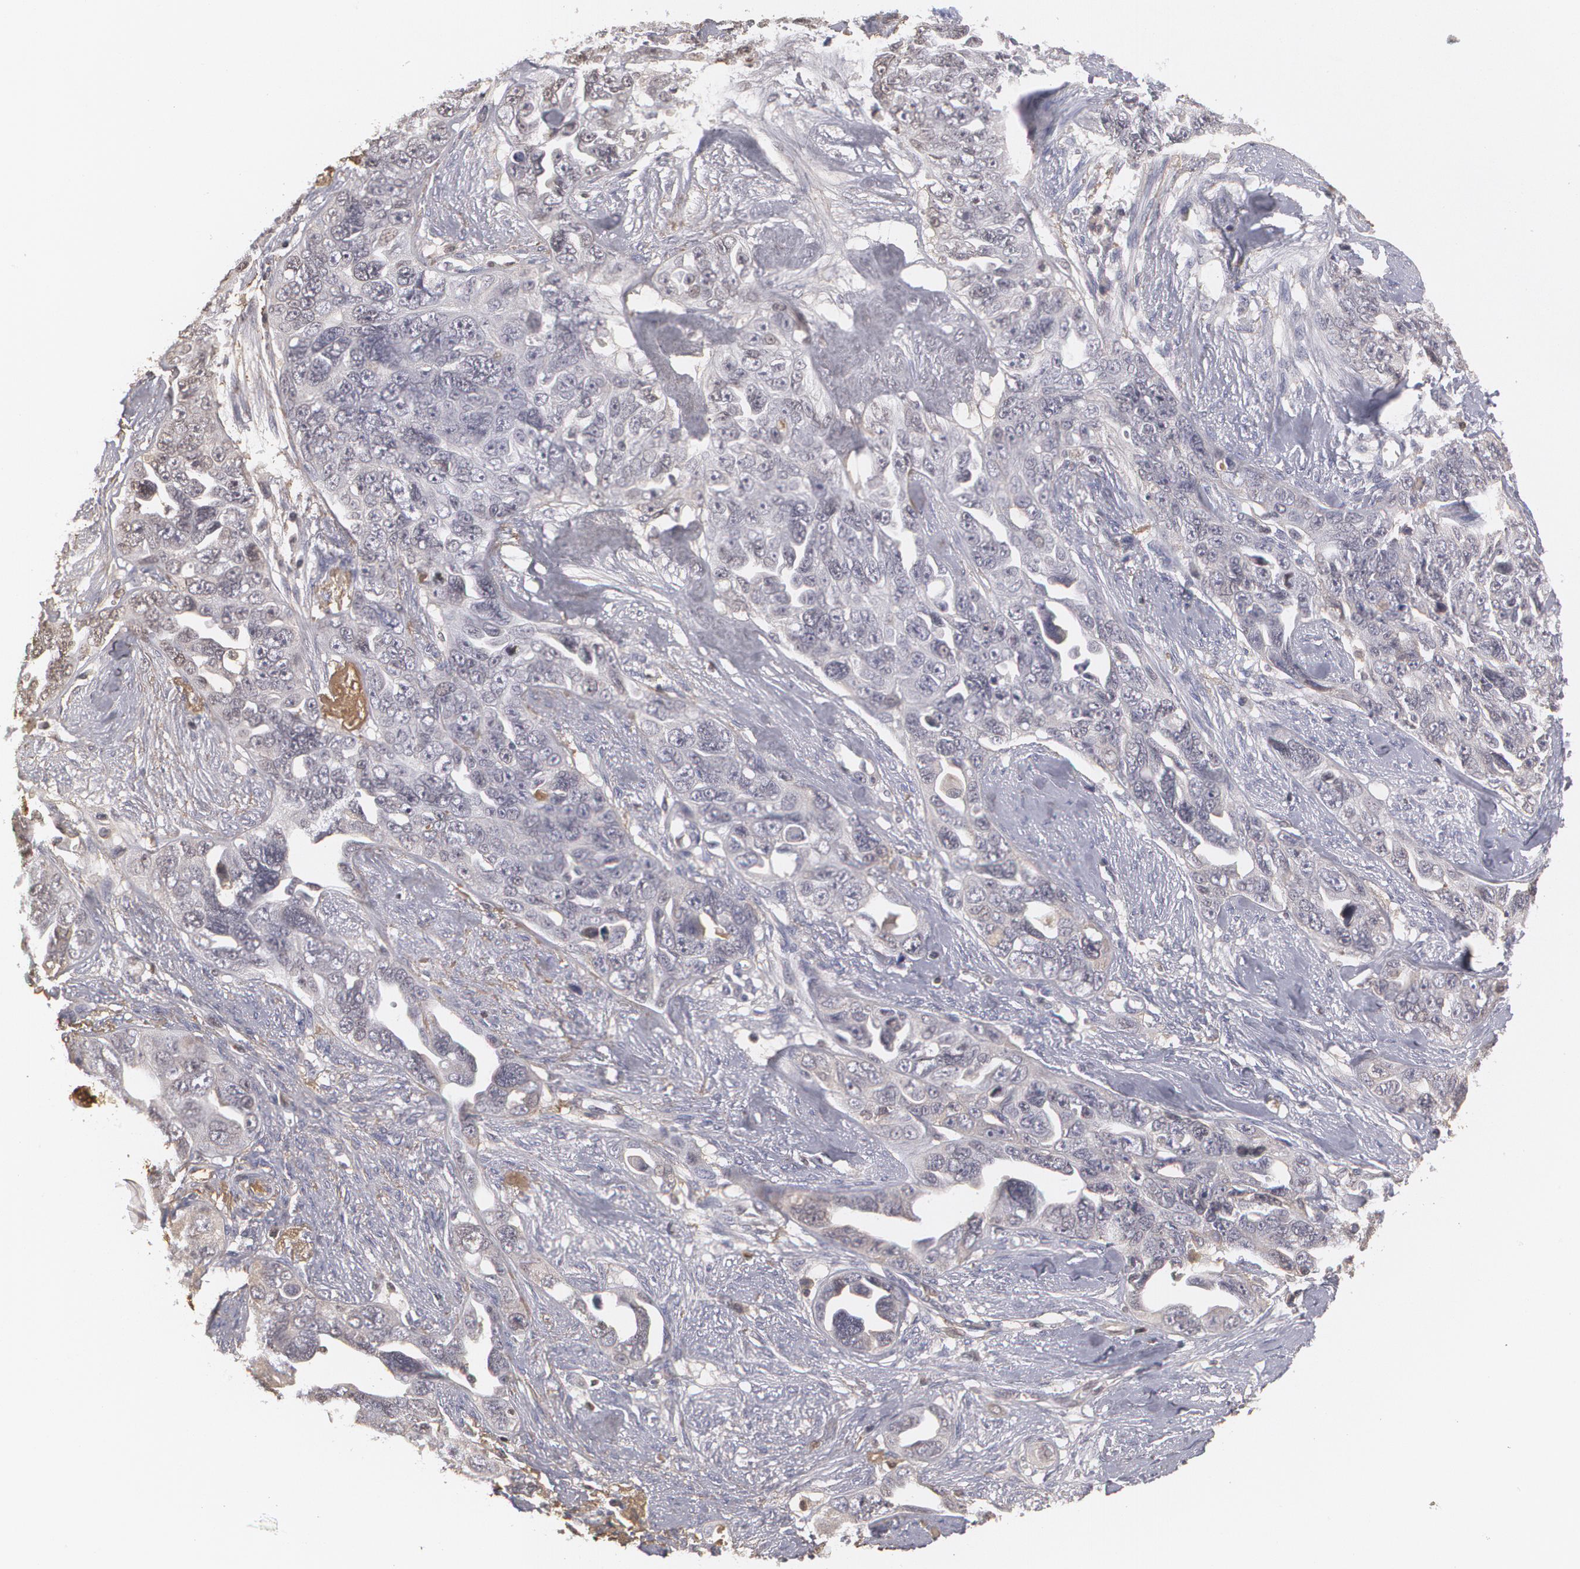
{"staining": {"intensity": "negative", "quantity": "none", "location": "none"}, "tissue": "ovarian cancer", "cell_type": "Tumor cells", "image_type": "cancer", "snomed": [{"axis": "morphology", "description": "Cystadenocarcinoma, serous, NOS"}, {"axis": "topography", "description": "Ovary"}], "caption": "A high-resolution photomicrograph shows immunohistochemistry staining of ovarian serous cystadenocarcinoma, which shows no significant positivity in tumor cells. (DAB immunohistochemistry with hematoxylin counter stain).", "gene": "SERPINA1", "patient": {"sex": "female", "age": 63}}